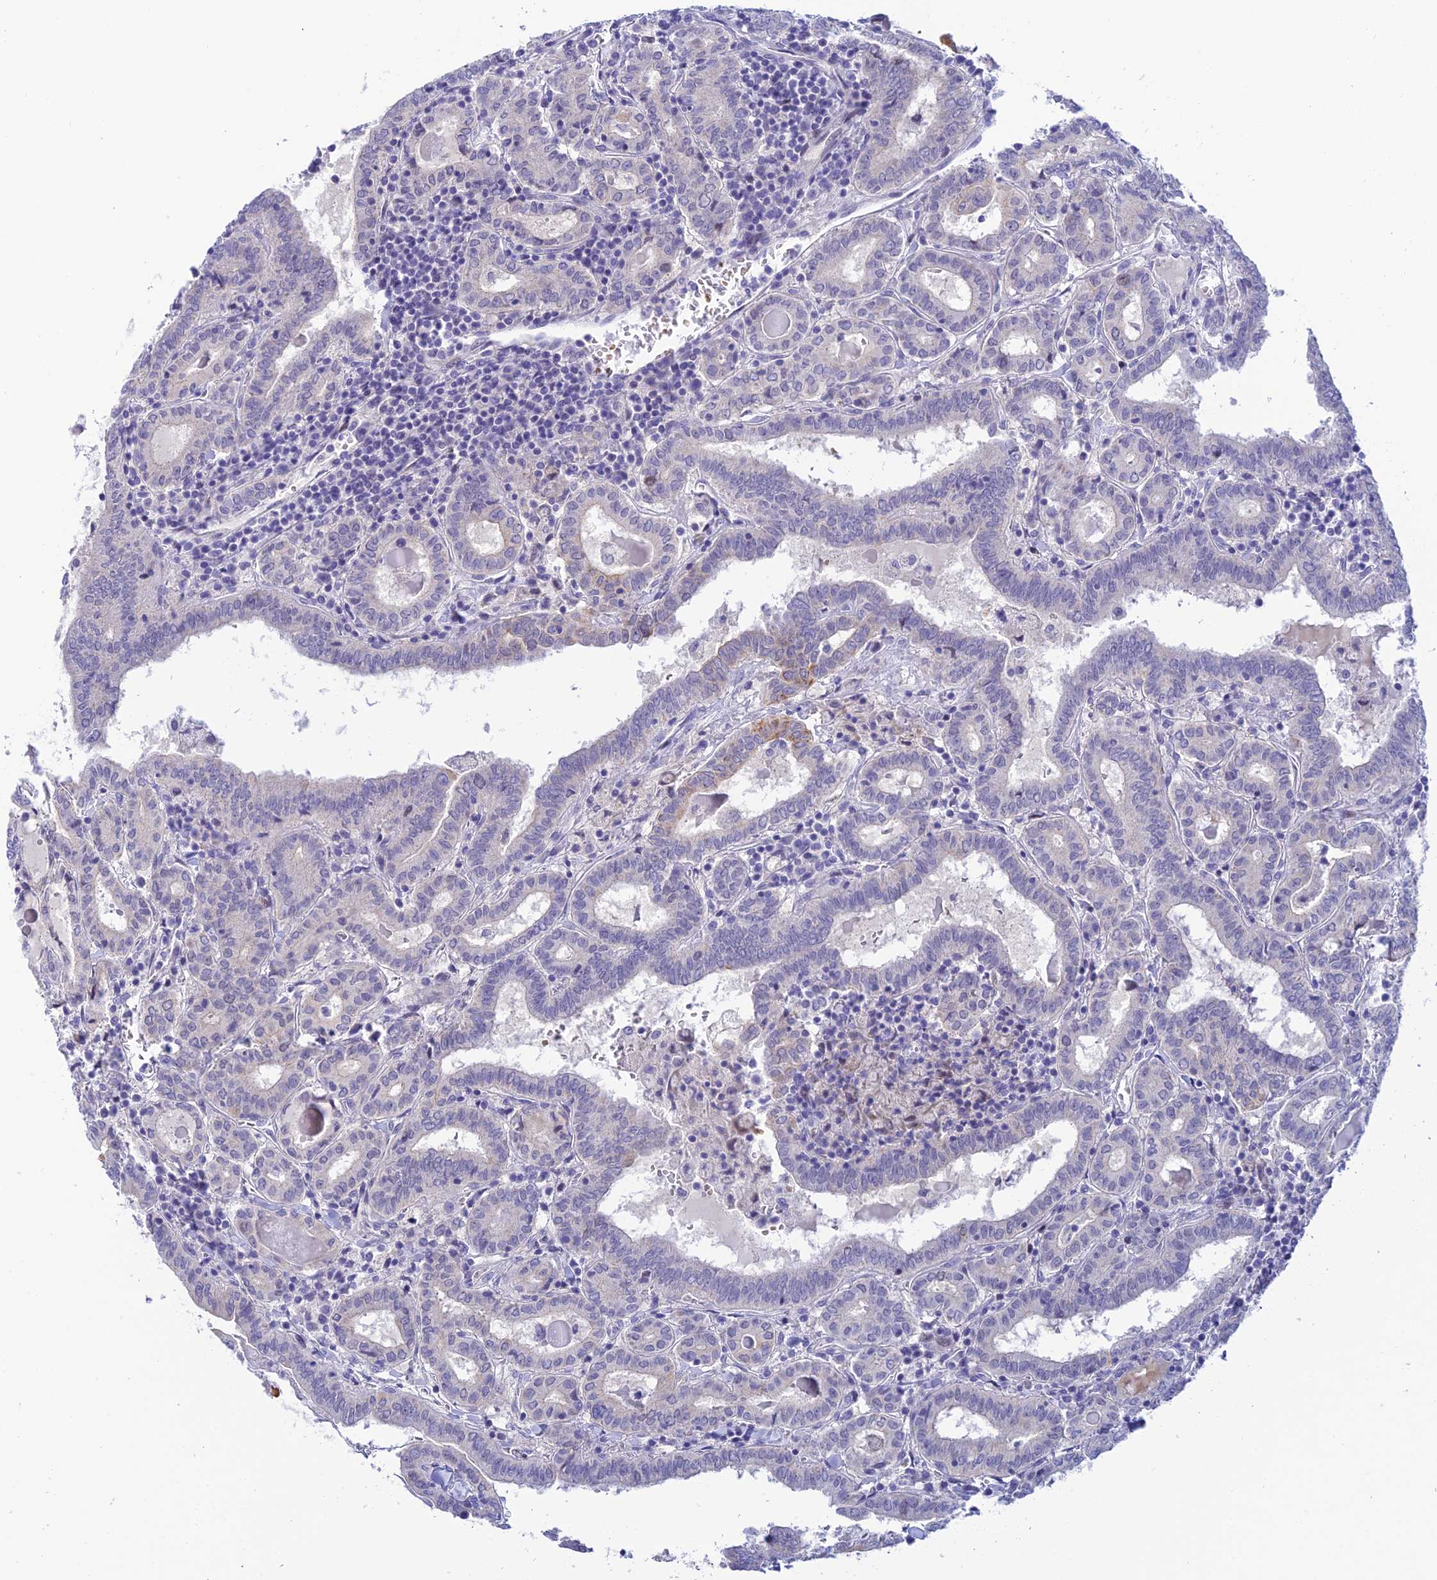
{"staining": {"intensity": "weak", "quantity": "<25%", "location": "cytoplasmic/membranous"}, "tissue": "thyroid cancer", "cell_type": "Tumor cells", "image_type": "cancer", "snomed": [{"axis": "morphology", "description": "Papillary adenocarcinoma, NOS"}, {"axis": "topography", "description": "Thyroid gland"}], "caption": "This histopathology image is of thyroid cancer stained with immunohistochemistry (IHC) to label a protein in brown with the nuclei are counter-stained blue. There is no positivity in tumor cells.", "gene": "RASGEF1B", "patient": {"sex": "female", "age": 72}}